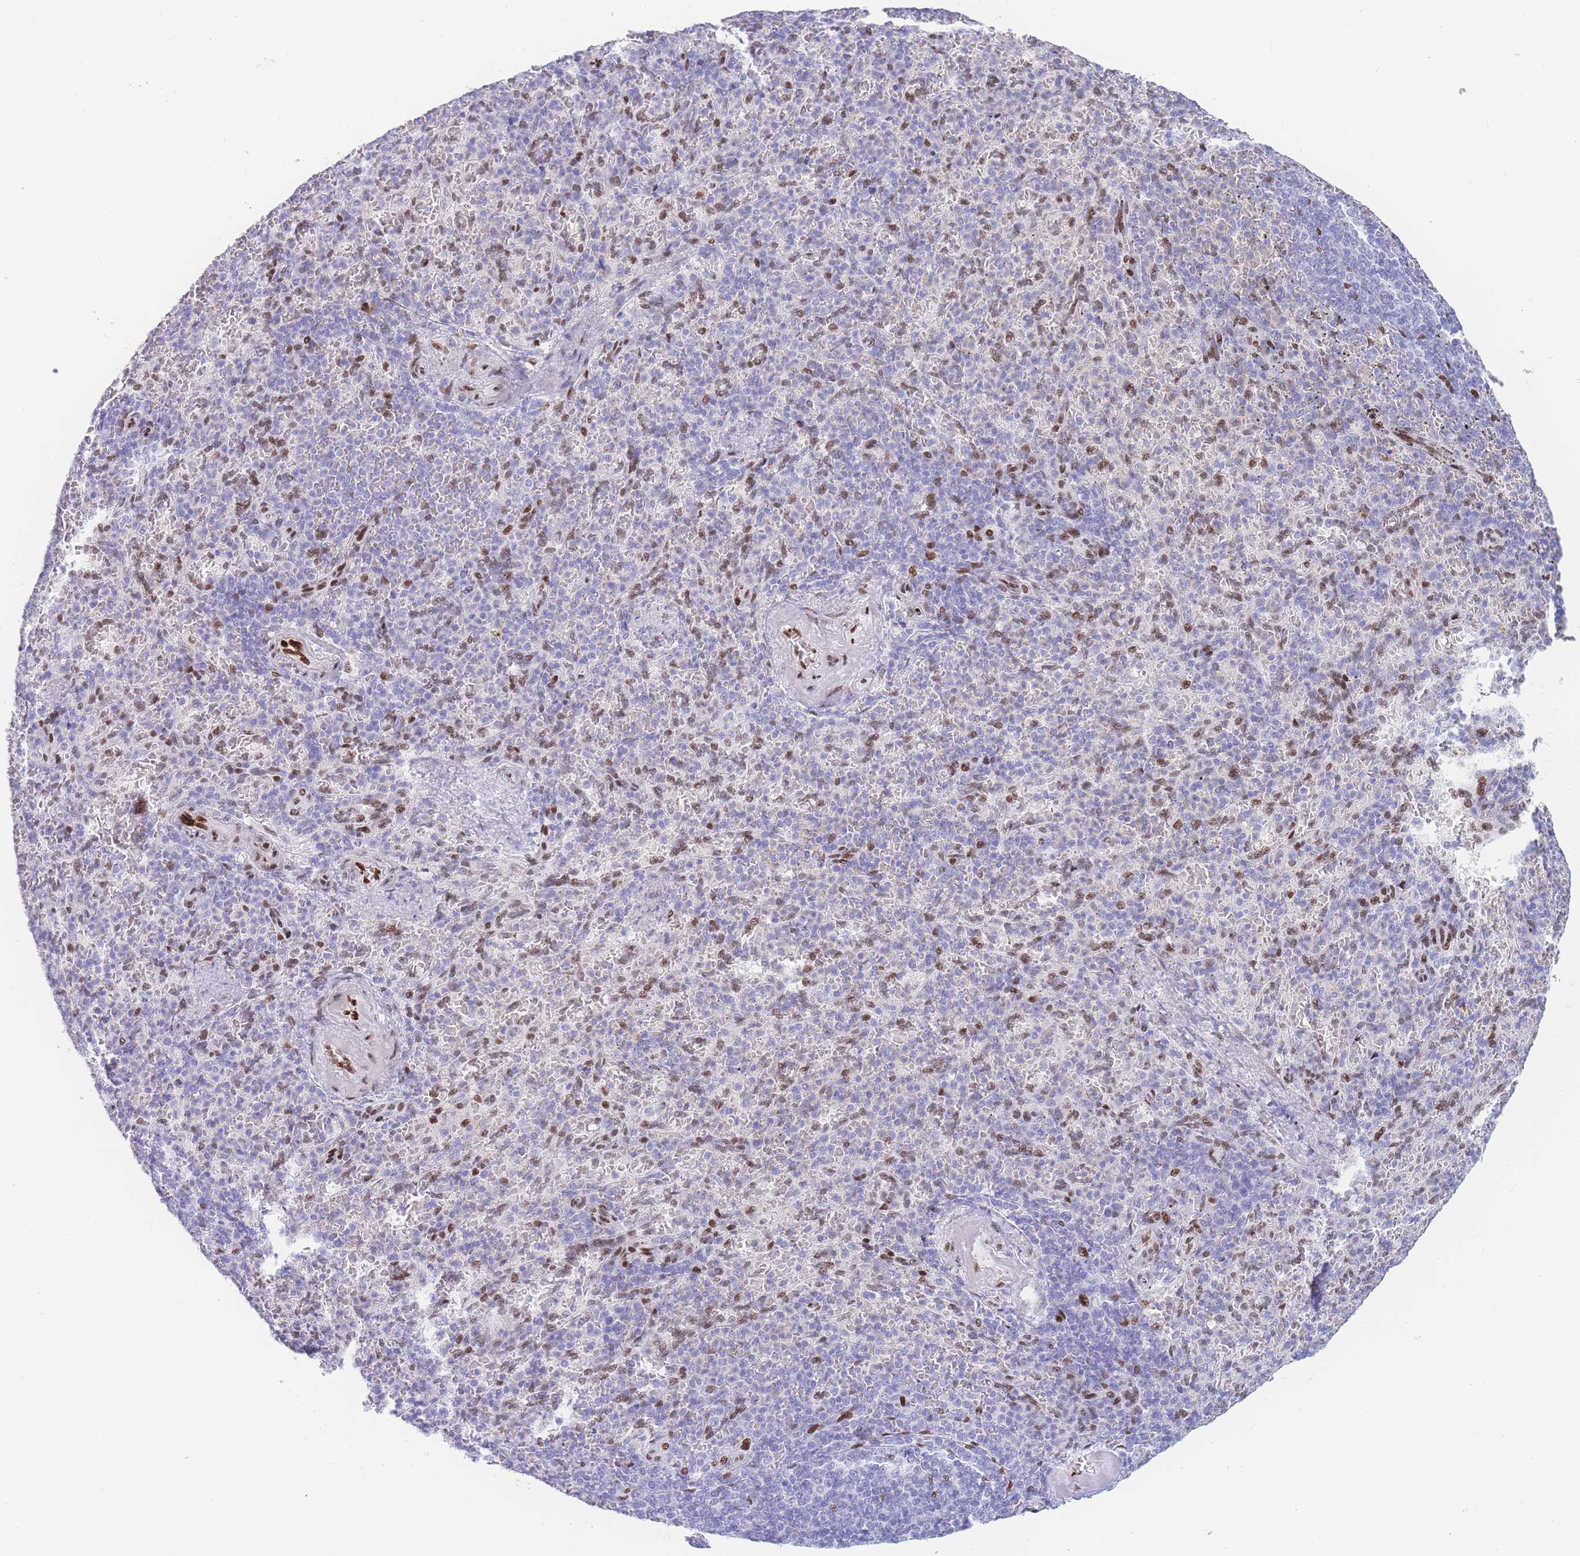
{"staining": {"intensity": "negative", "quantity": "none", "location": "none"}, "tissue": "spleen", "cell_type": "Cells in red pulp", "image_type": "normal", "snomed": [{"axis": "morphology", "description": "Normal tissue, NOS"}, {"axis": "topography", "description": "Spleen"}], "caption": "Cells in red pulp show no significant protein staining in benign spleen. (DAB IHC visualized using brightfield microscopy, high magnification).", "gene": "PSMB5", "patient": {"sex": "female", "age": 74}}